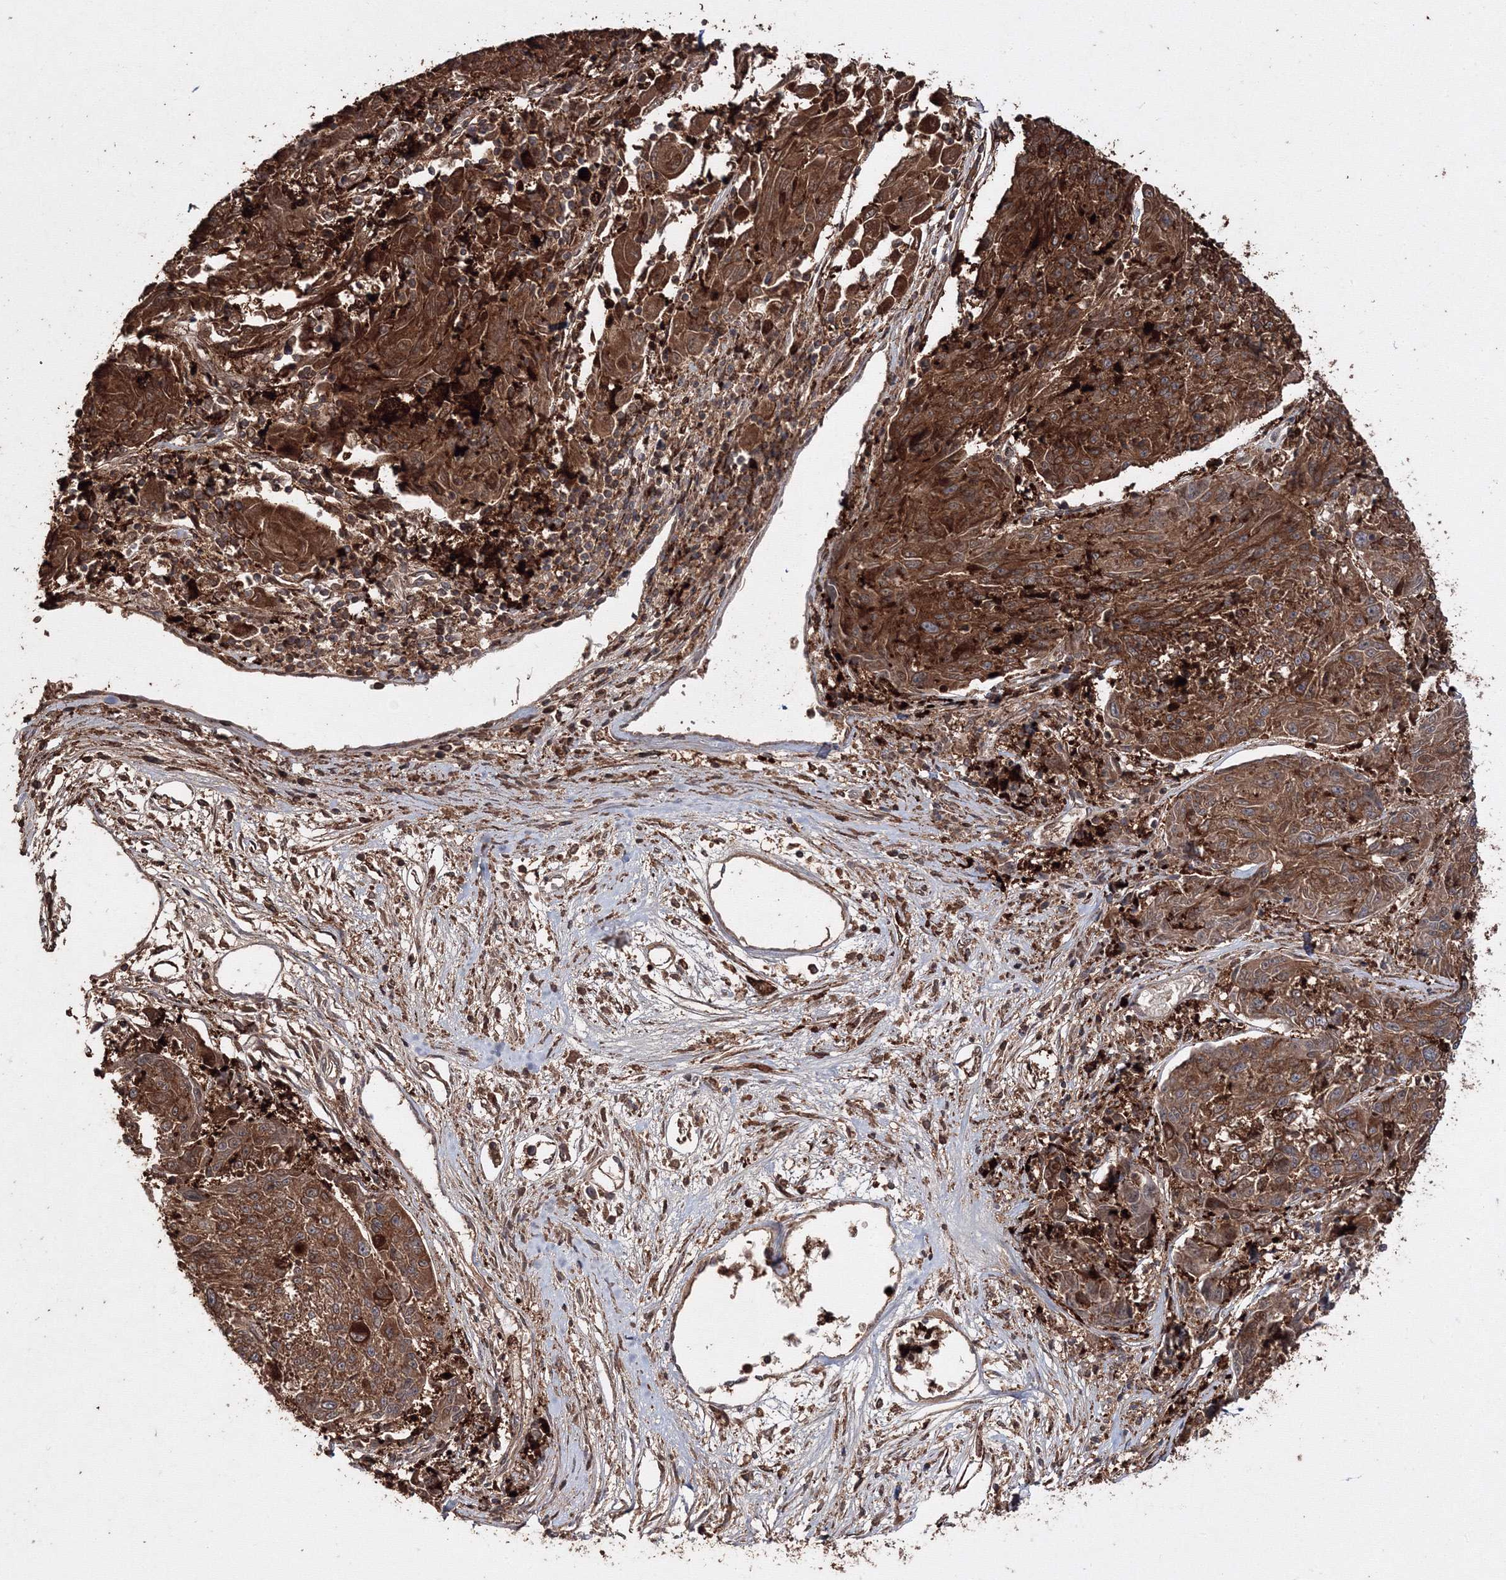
{"staining": {"intensity": "strong", "quantity": ">75%", "location": "cytoplasmic/membranous"}, "tissue": "melanoma", "cell_type": "Tumor cells", "image_type": "cancer", "snomed": [{"axis": "morphology", "description": "Malignant melanoma, NOS"}, {"axis": "topography", "description": "Skin"}], "caption": "Human melanoma stained with a brown dye displays strong cytoplasmic/membranous positive positivity in approximately >75% of tumor cells.", "gene": "DDO", "patient": {"sex": "male", "age": 53}}